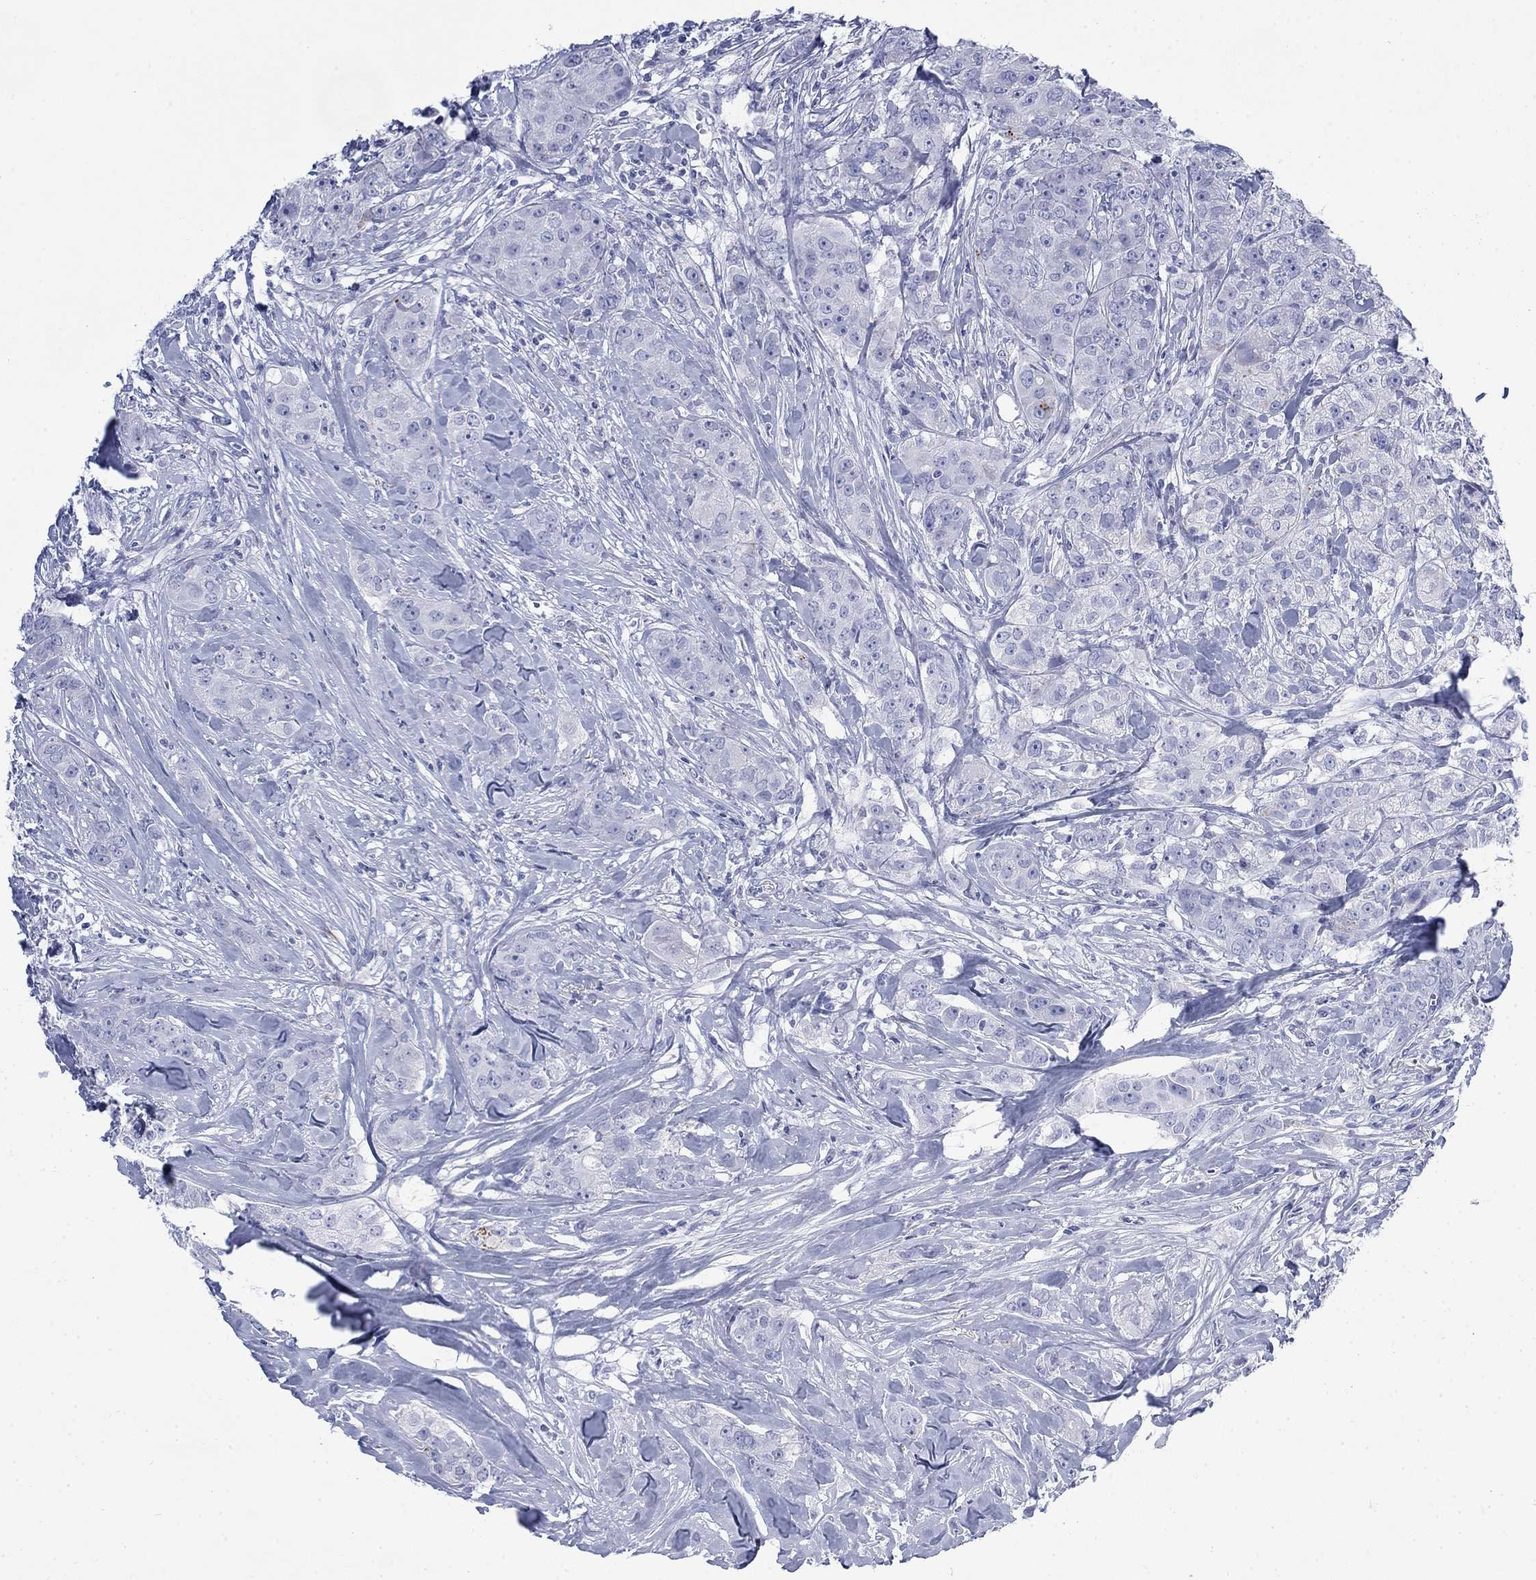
{"staining": {"intensity": "negative", "quantity": "none", "location": "none"}, "tissue": "breast cancer", "cell_type": "Tumor cells", "image_type": "cancer", "snomed": [{"axis": "morphology", "description": "Duct carcinoma"}, {"axis": "topography", "description": "Breast"}], "caption": "Tumor cells show no significant positivity in breast intraductal carcinoma.", "gene": "IGF2BP3", "patient": {"sex": "female", "age": 43}}